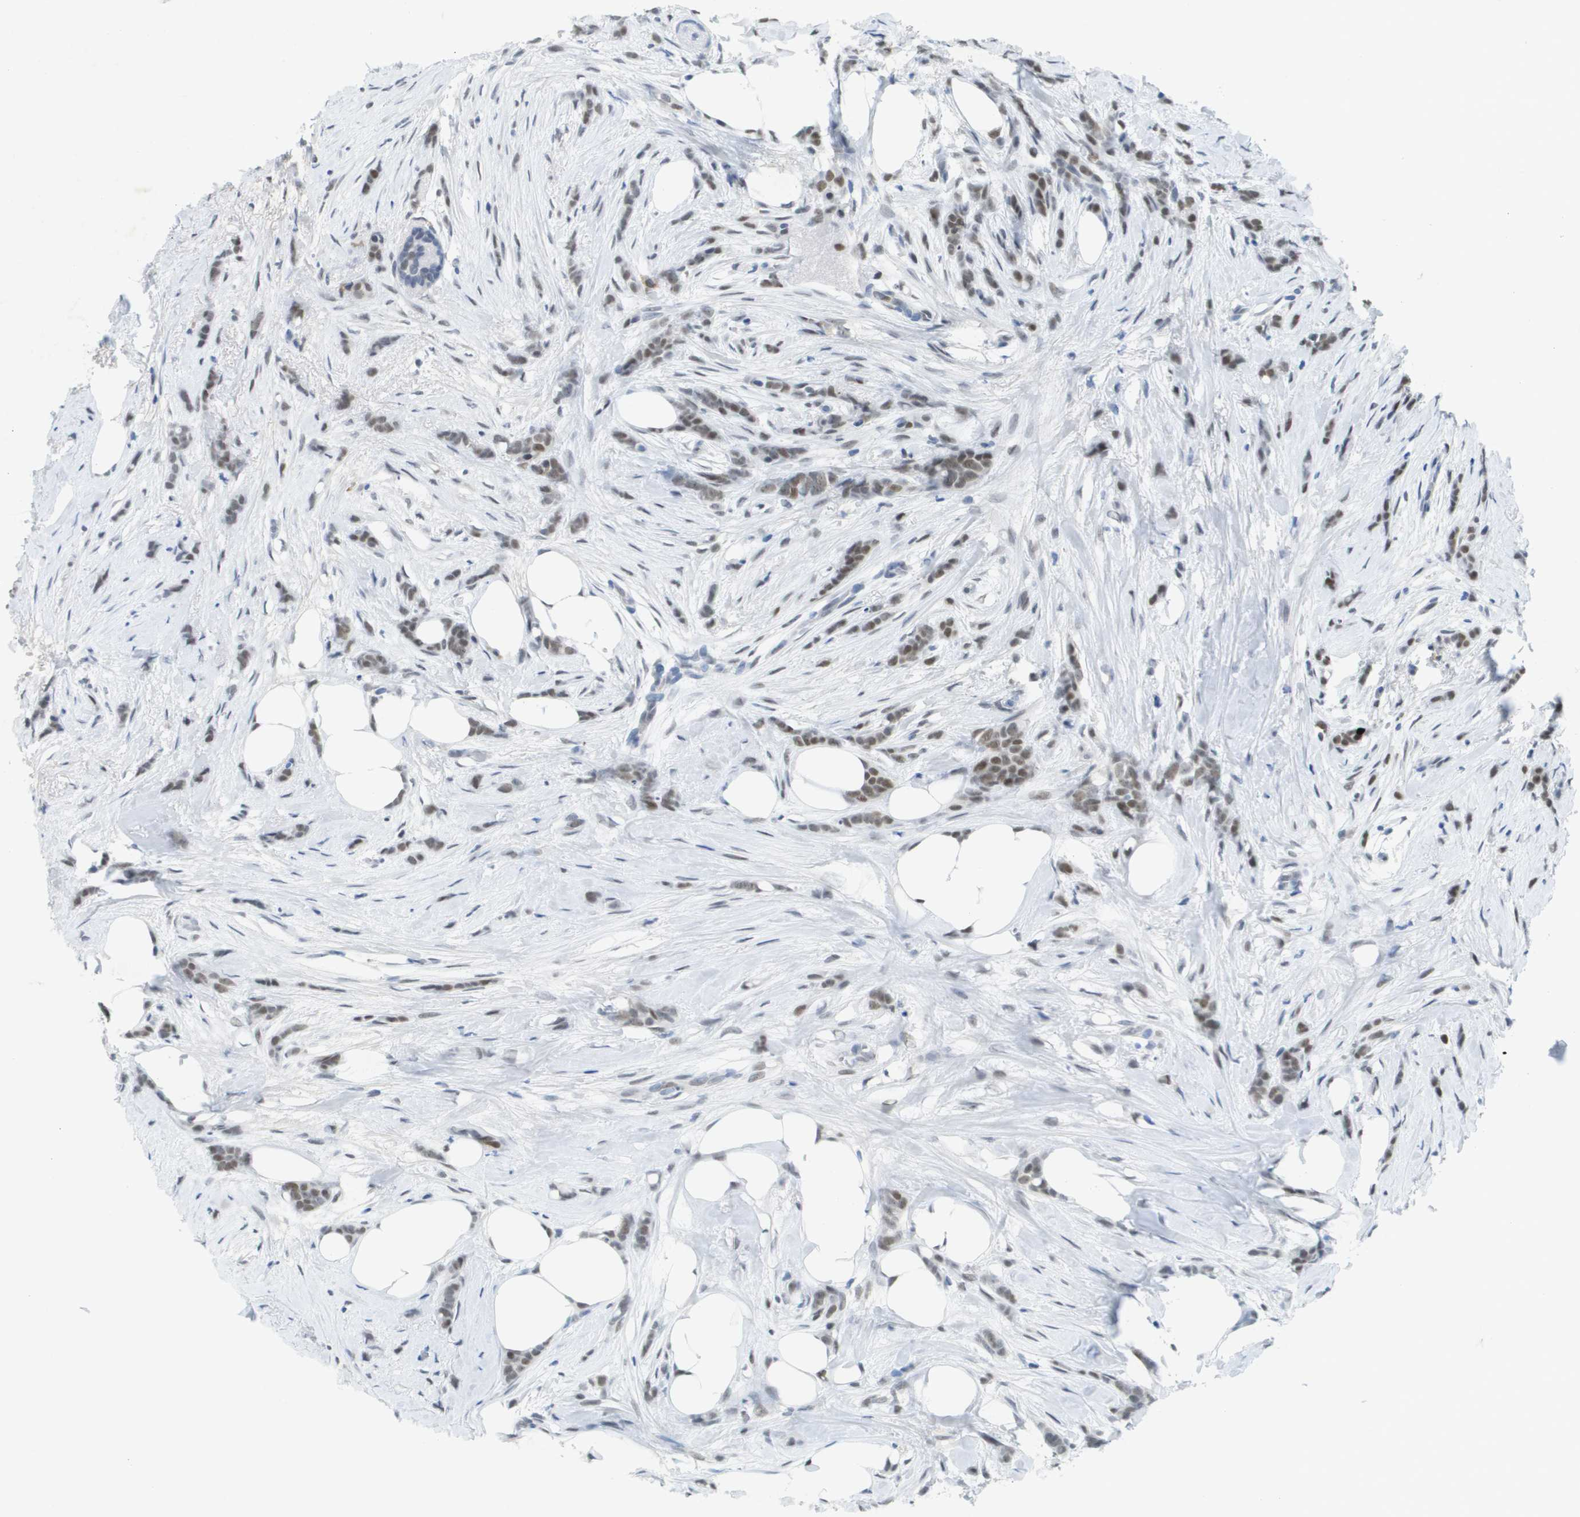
{"staining": {"intensity": "moderate", "quantity": ">75%", "location": "nuclear"}, "tissue": "breast cancer", "cell_type": "Tumor cells", "image_type": "cancer", "snomed": [{"axis": "morphology", "description": "Lobular carcinoma, in situ"}, {"axis": "morphology", "description": "Lobular carcinoma"}, {"axis": "topography", "description": "Breast"}], "caption": "Immunohistochemistry of human lobular carcinoma (breast) exhibits medium levels of moderate nuclear positivity in approximately >75% of tumor cells.", "gene": "TP53RK", "patient": {"sex": "female", "age": 41}}